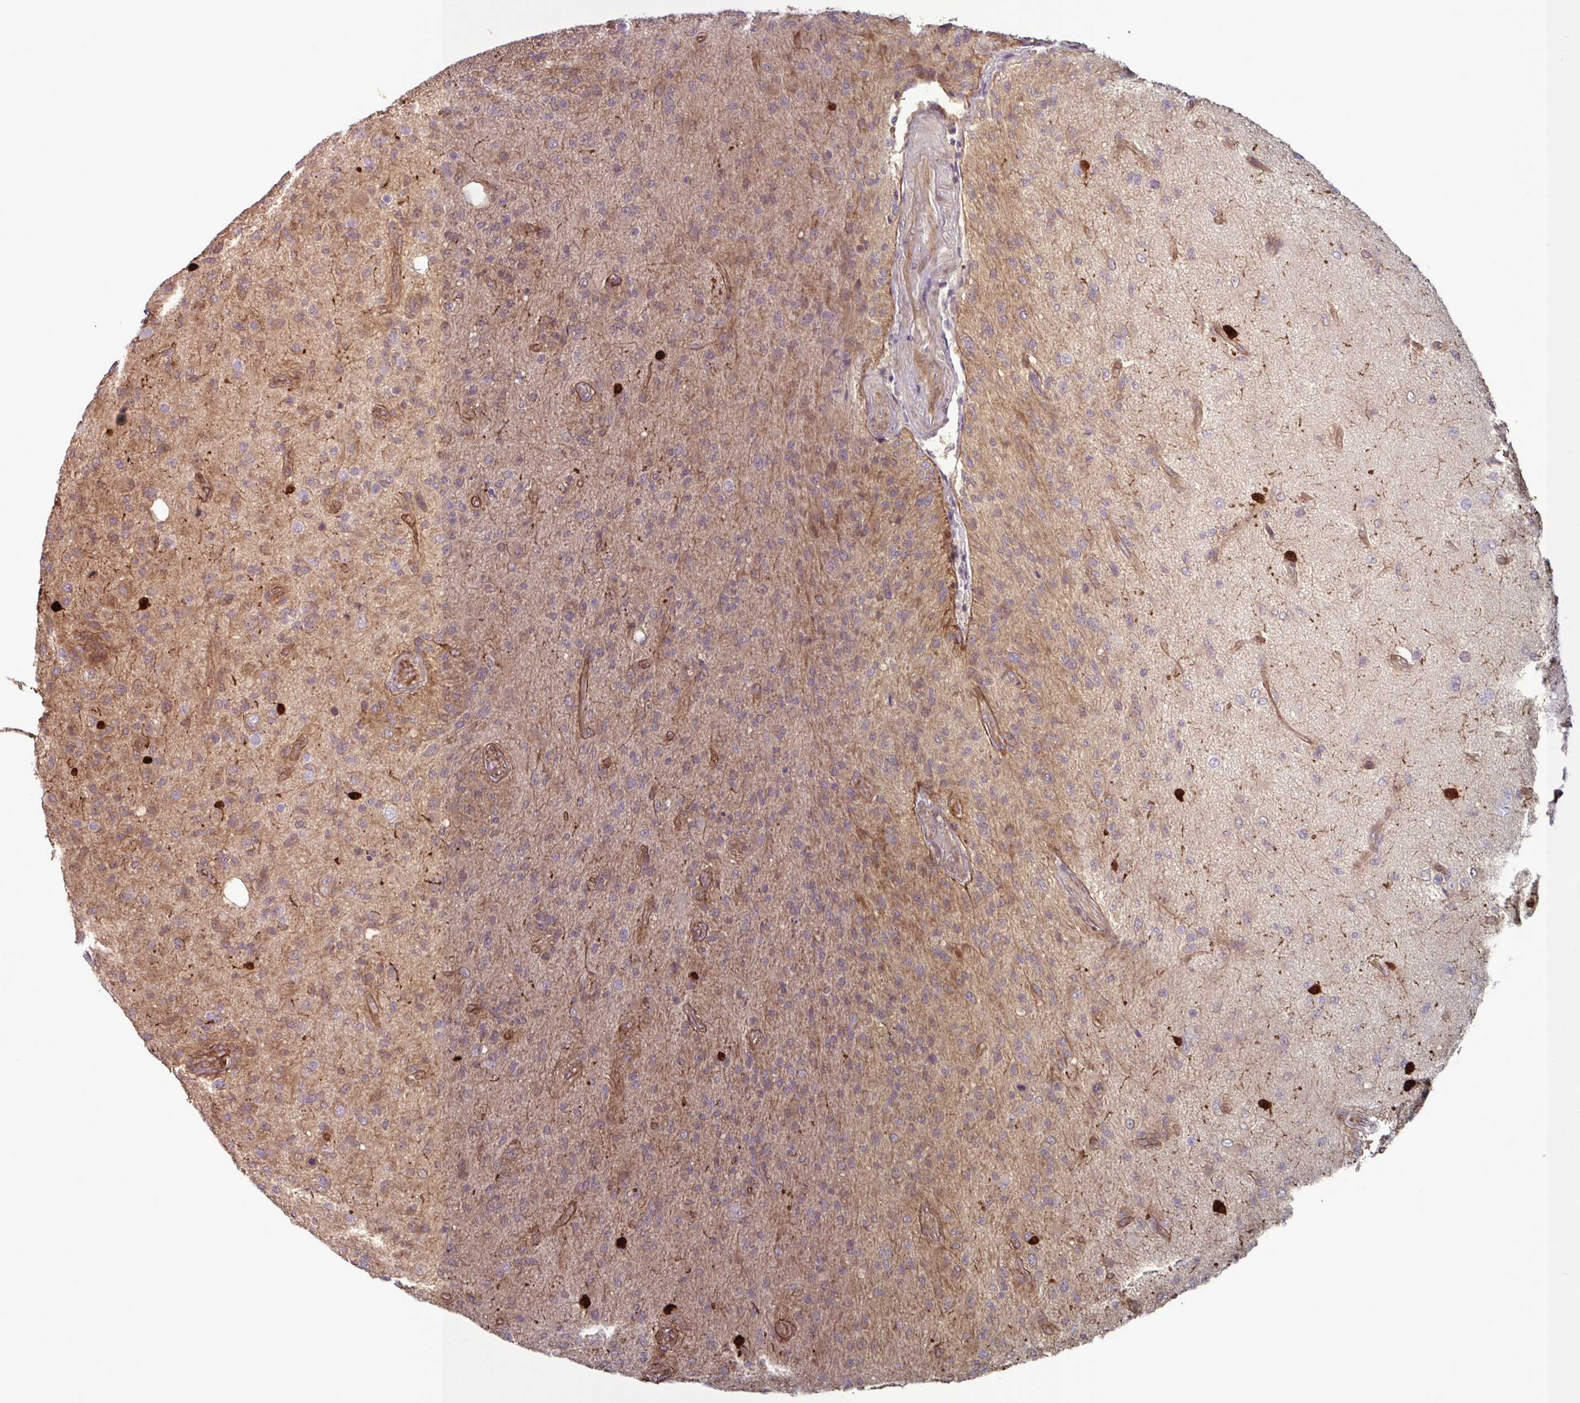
{"staining": {"intensity": "weak", "quantity": "25%-75%", "location": "cytoplasmic/membranous"}, "tissue": "glioma", "cell_type": "Tumor cells", "image_type": "cancer", "snomed": [{"axis": "morphology", "description": "Glioma, malignant, High grade"}, {"axis": "topography", "description": "Brain"}], "caption": "Immunohistochemical staining of human glioma exhibits low levels of weak cytoplasmic/membranous protein expression in approximately 25%-75% of tumor cells. Nuclei are stained in blue.", "gene": "GLTP", "patient": {"sex": "female", "age": 67}}